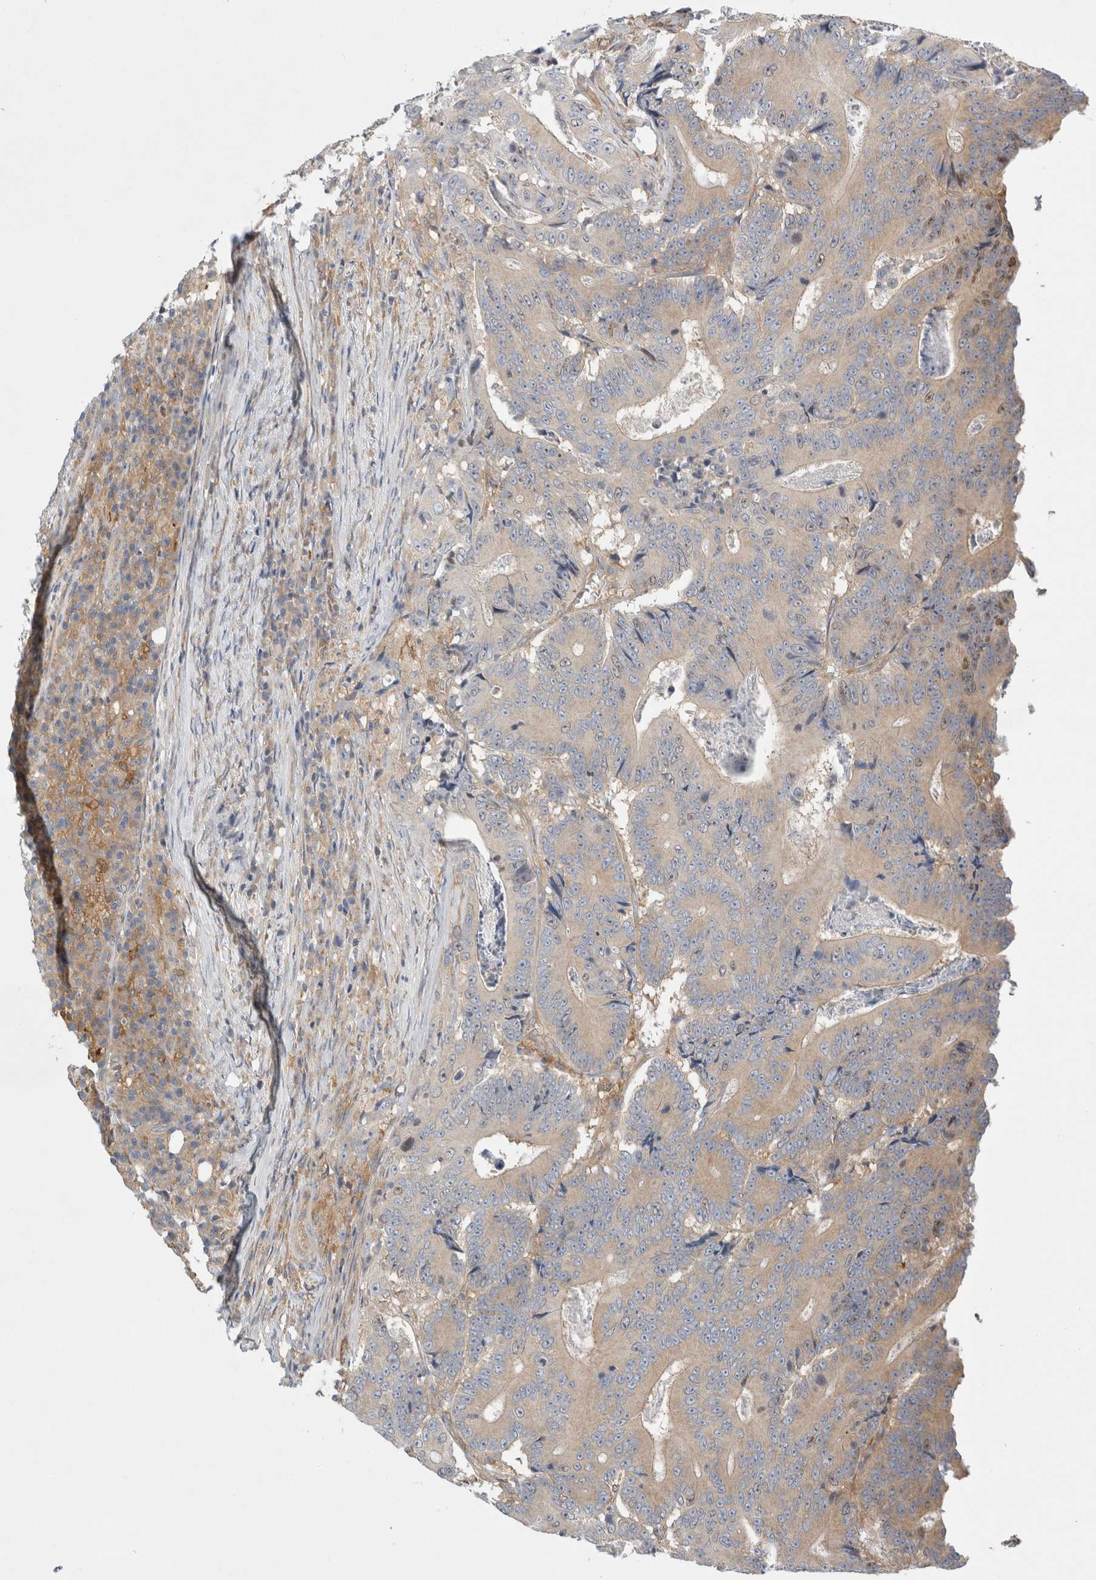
{"staining": {"intensity": "weak", "quantity": ">75%", "location": "cytoplasmic/membranous,nuclear"}, "tissue": "colorectal cancer", "cell_type": "Tumor cells", "image_type": "cancer", "snomed": [{"axis": "morphology", "description": "Adenocarcinoma, NOS"}, {"axis": "topography", "description": "Colon"}], "caption": "Colorectal adenocarcinoma stained with a brown dye shows weak cytoplasmic/membranous and nuclear positive expression in about >75% of tumor cells.", "gene": "CDCA7L", "patient": {"sex": "male", "age": 83}}